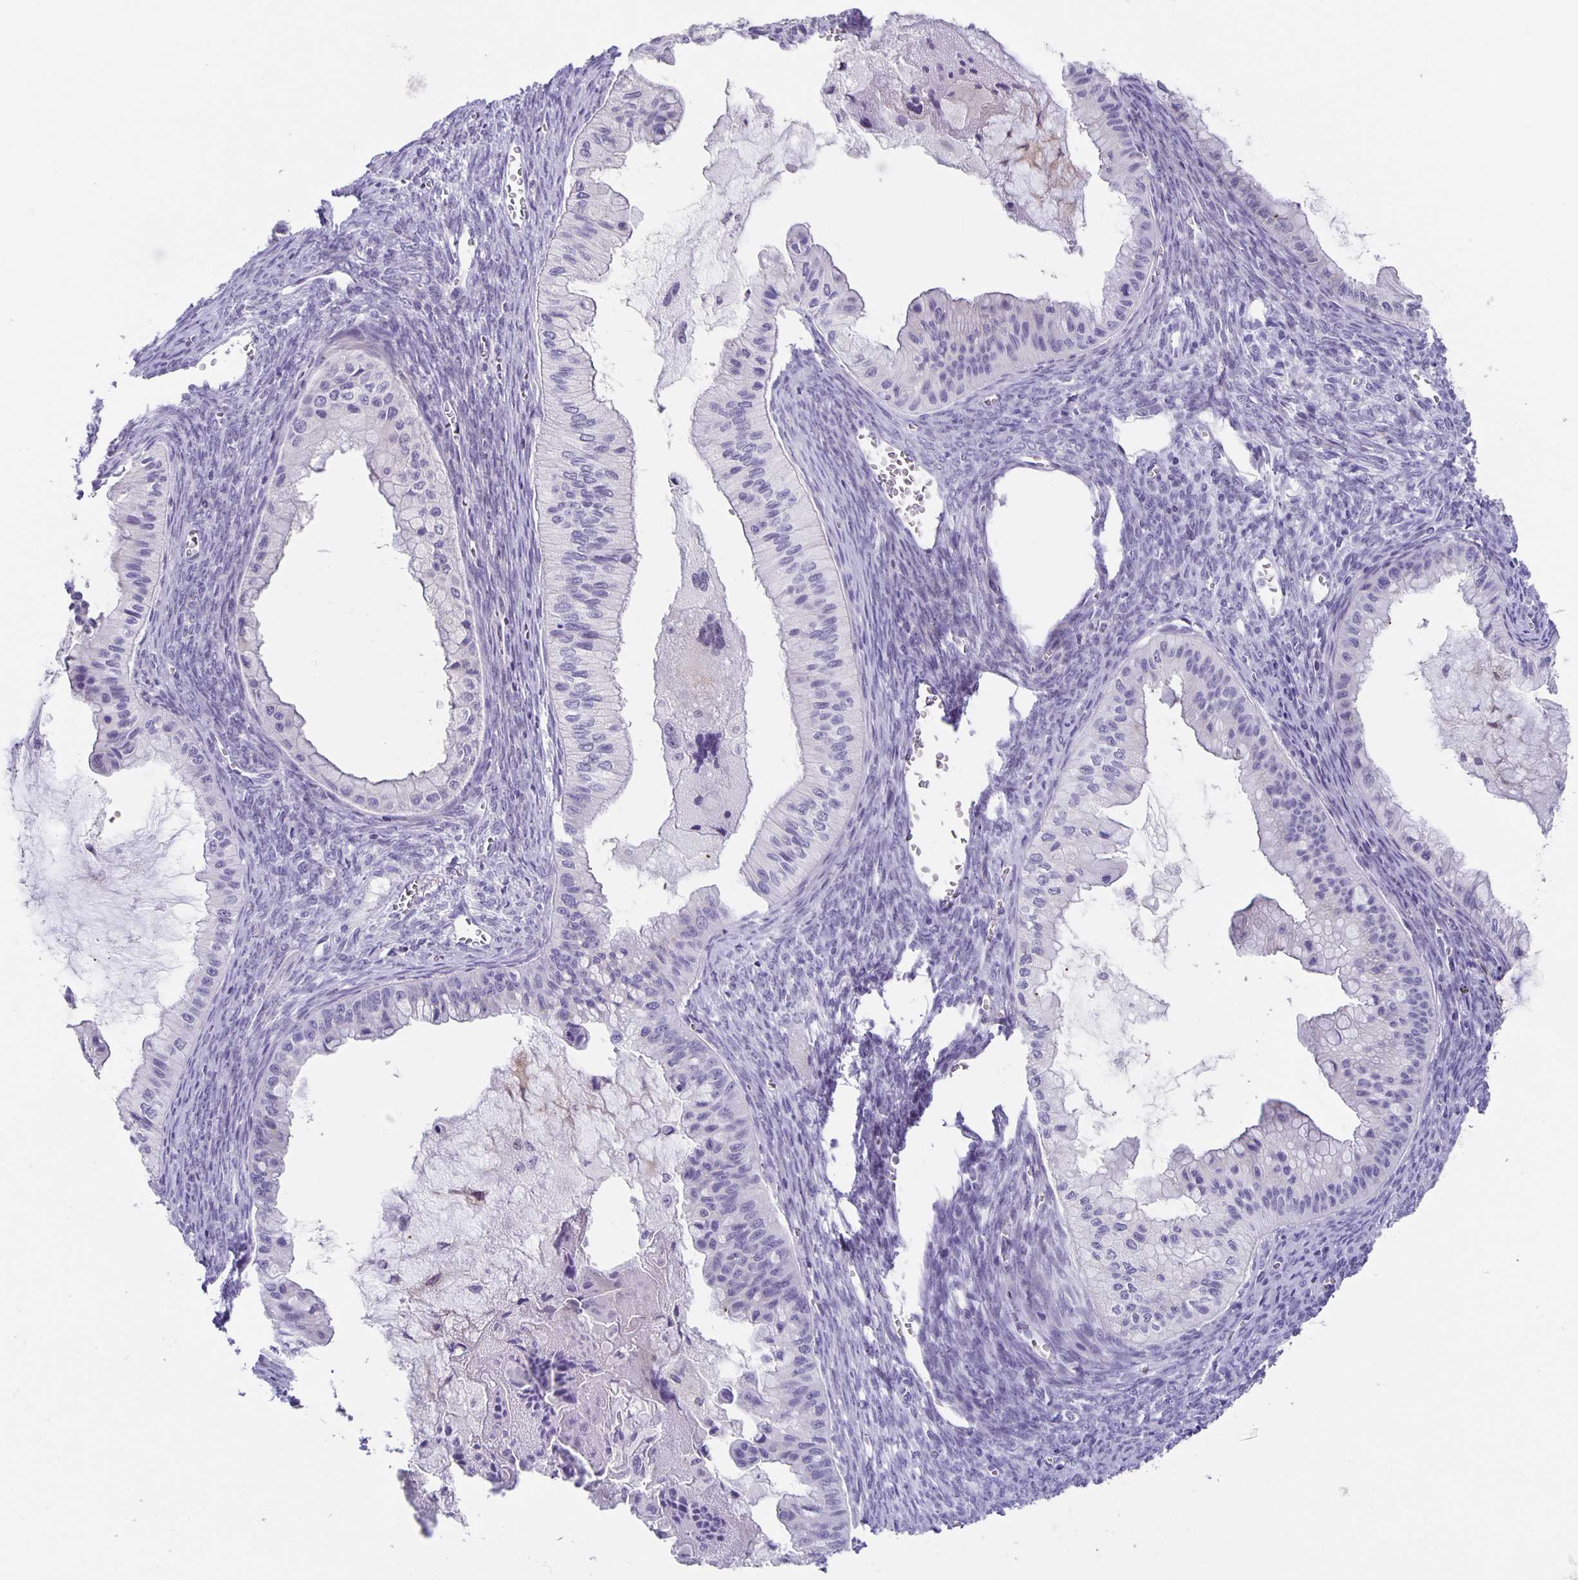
{"staining": {"intensity": "negative", "quantity": "none", "location": "none"}, "tissue": "ovarian cancer", "cell_type": "Tumor cells", "image_type": "cancer", "snomed": [{"axis": "morphology", "description": "Cystadenocarcinoma, mucinous, NOS"}, {"axis": "topography", "description": "Ovary"}], "caption": "Histopathology image shows no protein expression in tumor cells of ovarian cancer tissue. (DAB immunohistochemistry (IHC), high magnification).", "gene": "PHRF1", "patient": {"sex": "female", "age": 72}}